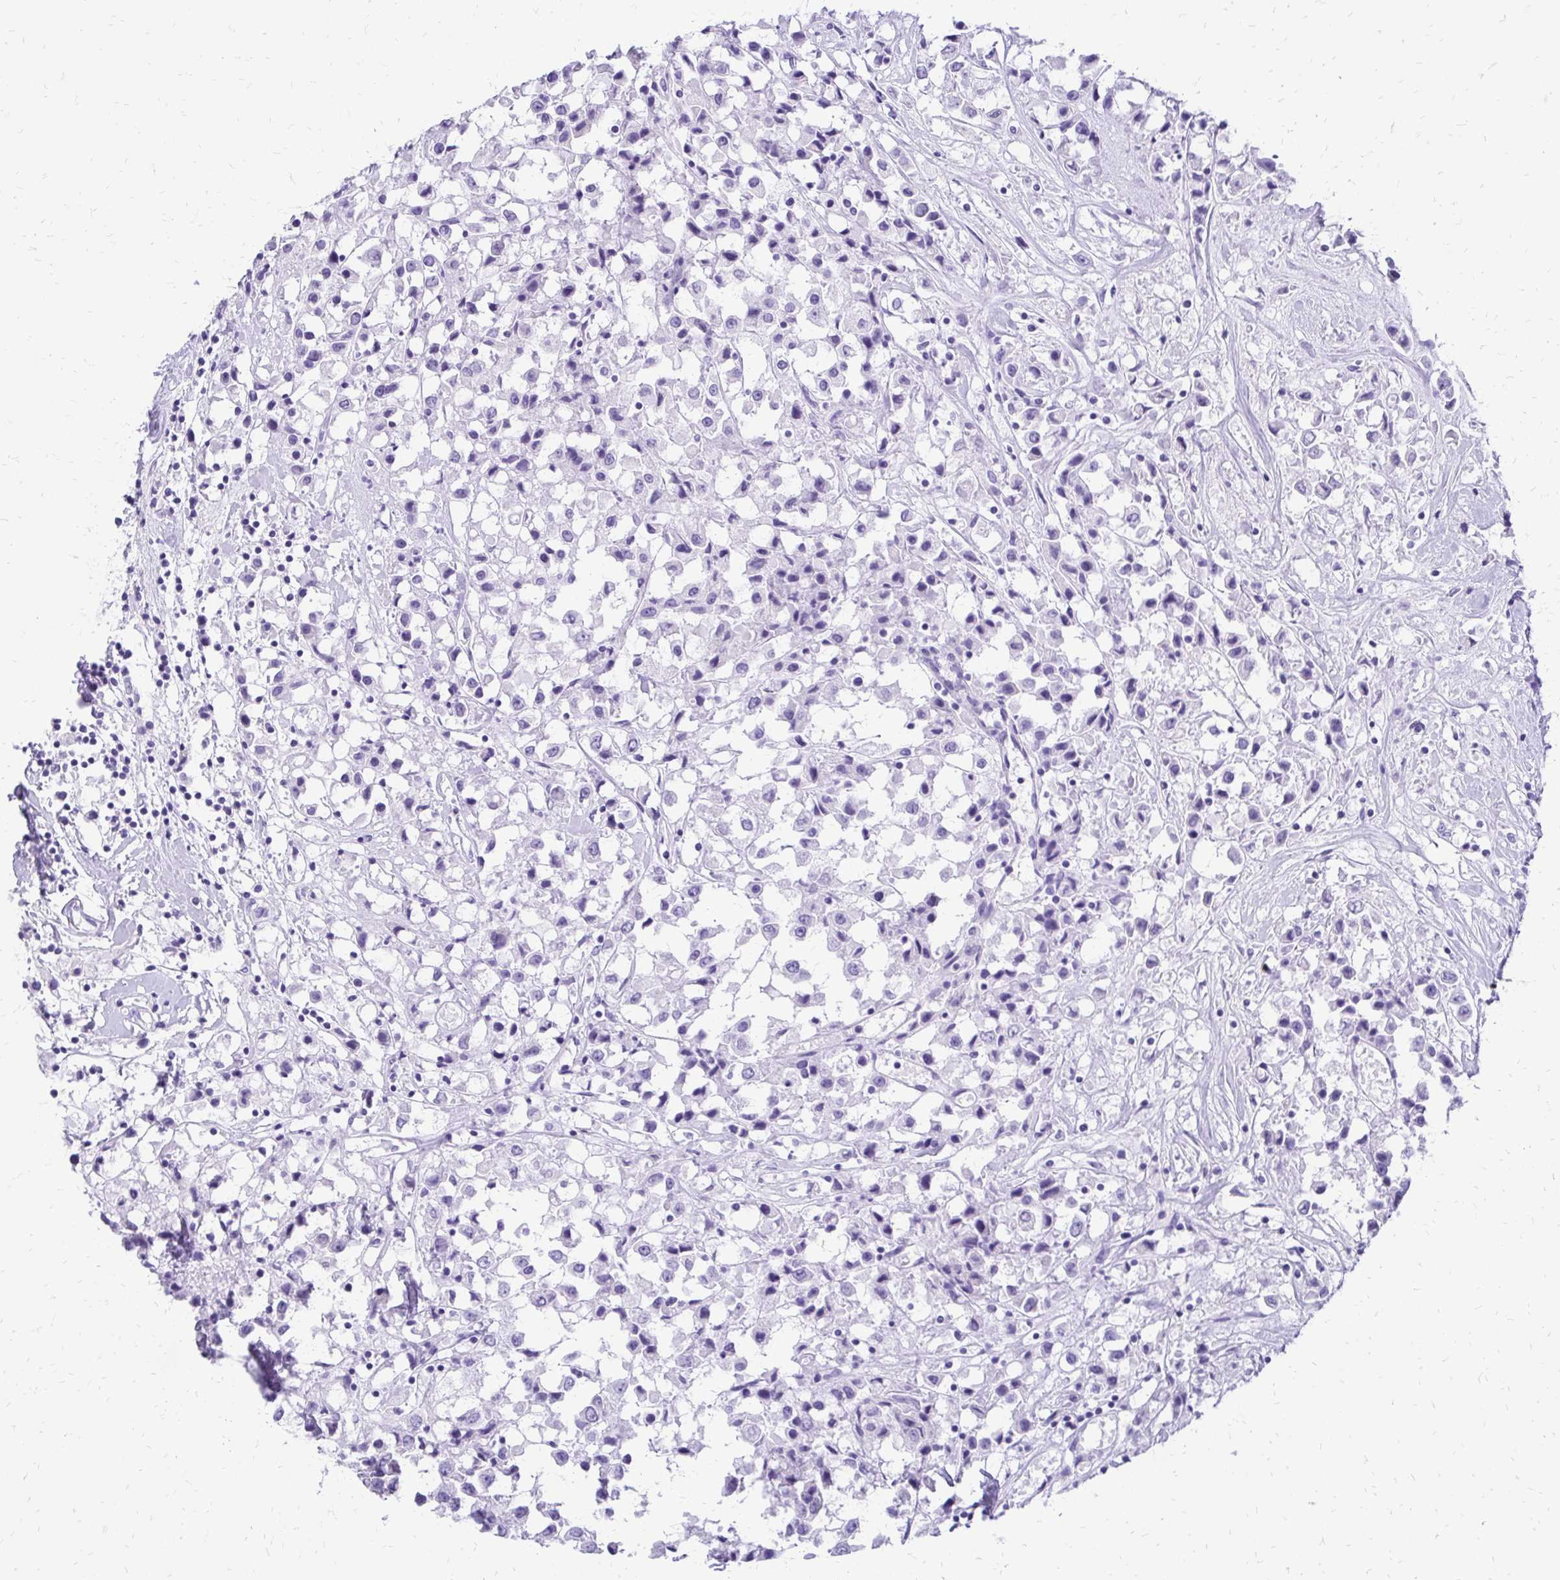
{"staining": {"intensity": "negative", "quantity": "none", "location": "none"}, "tissue": "breast cancer", "cell_type": "Tumor cells", "image_type": "cancer", "snomed": [{"axis": "morphology", "description": "Duct carcinoma"}, {"axis": "topography", "description": "Breast"}], "caption": "A histopathology image of human breast intraductal carcinoma is negative for staining in tumor cells.", "gene": "SLC32A1", "patient": {"sex": "female", "age": 61}}